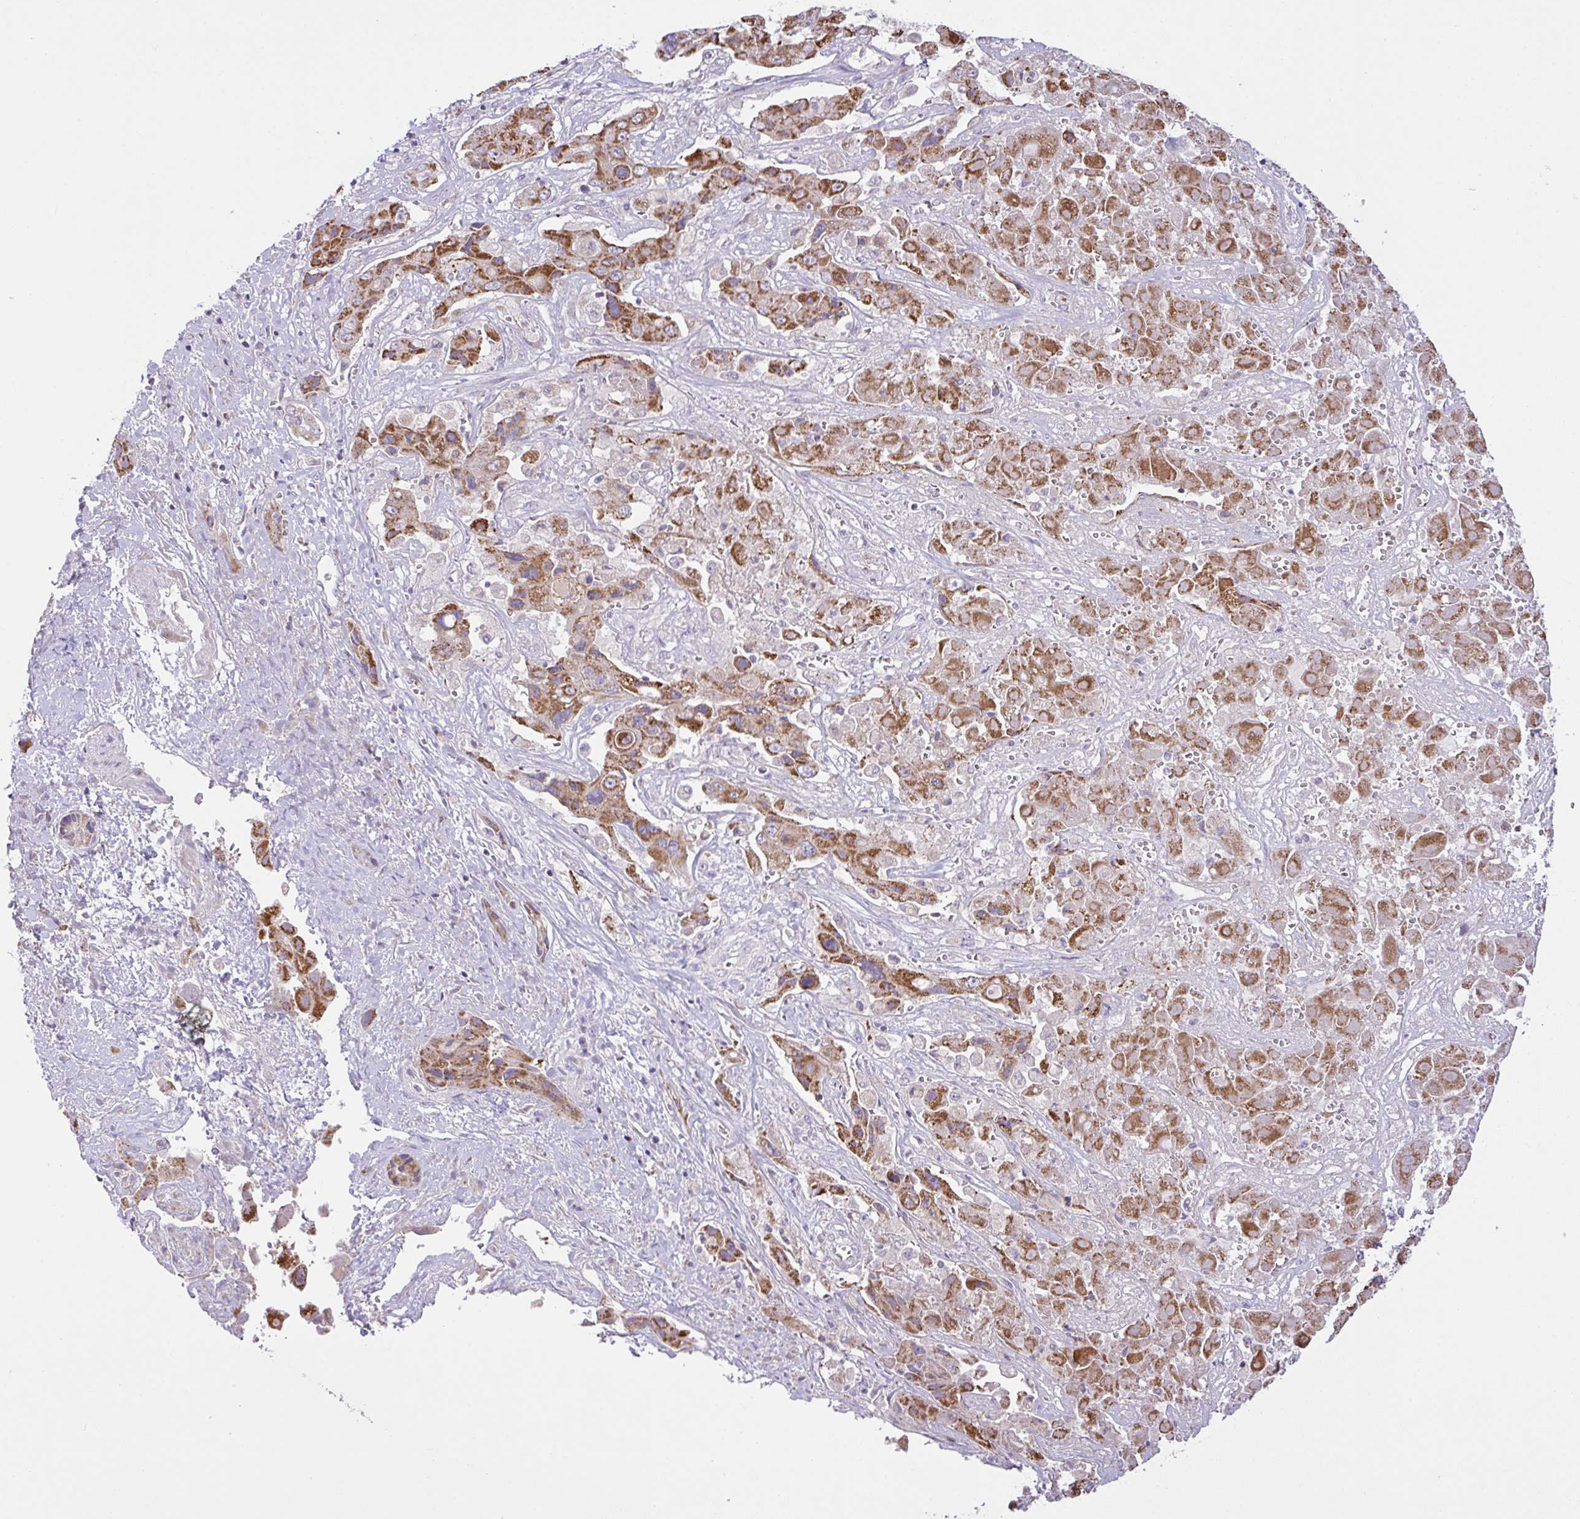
{"staining": {"intensity": "moderate", "quantity": ">75%", "location": "cytoplasmic/membranous"}, "tissue": "liver cancer", "cell_type": "Tumor cells", "image_type": "cancer", "snomed": [{"axis": "morphology", "description": "Cholangiocarcinoma"}, {"axis": "topography", "description": "Liver"}], "caption": "About >75% of tumor cells in human liver cholangiocarcinoma show moderate cytoplasmic/membranous protein positivity as visualized by brown immunohistochemical staining.", "gene": "CHDH", "patient": {"sex": "male", "age": 67}}